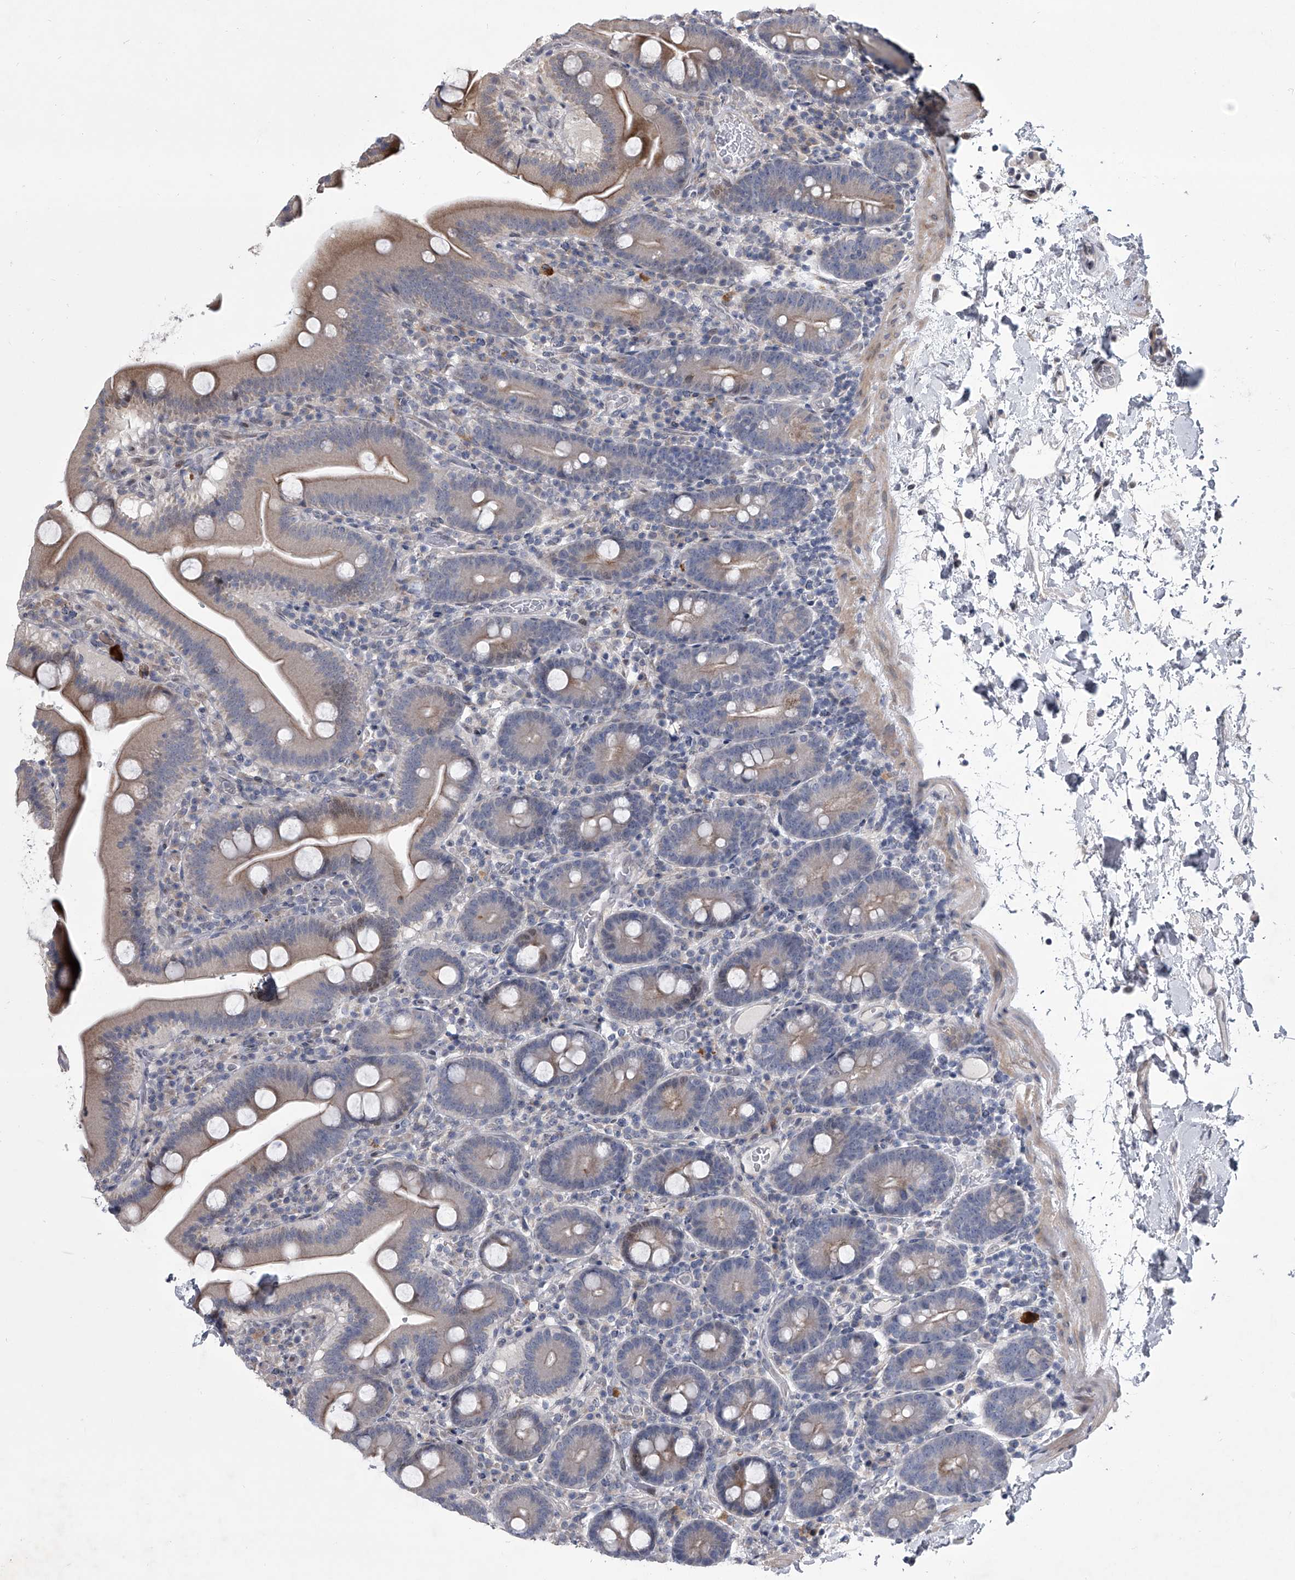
{"staining": {"intensity": "weak", "quantity": "25%-75%", "location": "cytoplasmic/membranous"}, "tissue": "duodenum", "cell_type": "Glandular cells", "image_type": "normal", "snomed": [{"axis": "morphology", "description": "Normal tissue, NOS"}, {"axis": "topography", "description": "Duodenum"}], "caption": "Unremarkable duodenum reveals weak cytoplasmic/membranous positivity in about 25%-75% of glandular cells (Brightfield microscopy of DAB IHC at high magnification)..", "gene": "HEATR6", "patient": {"sex": "male", "age": 55}}